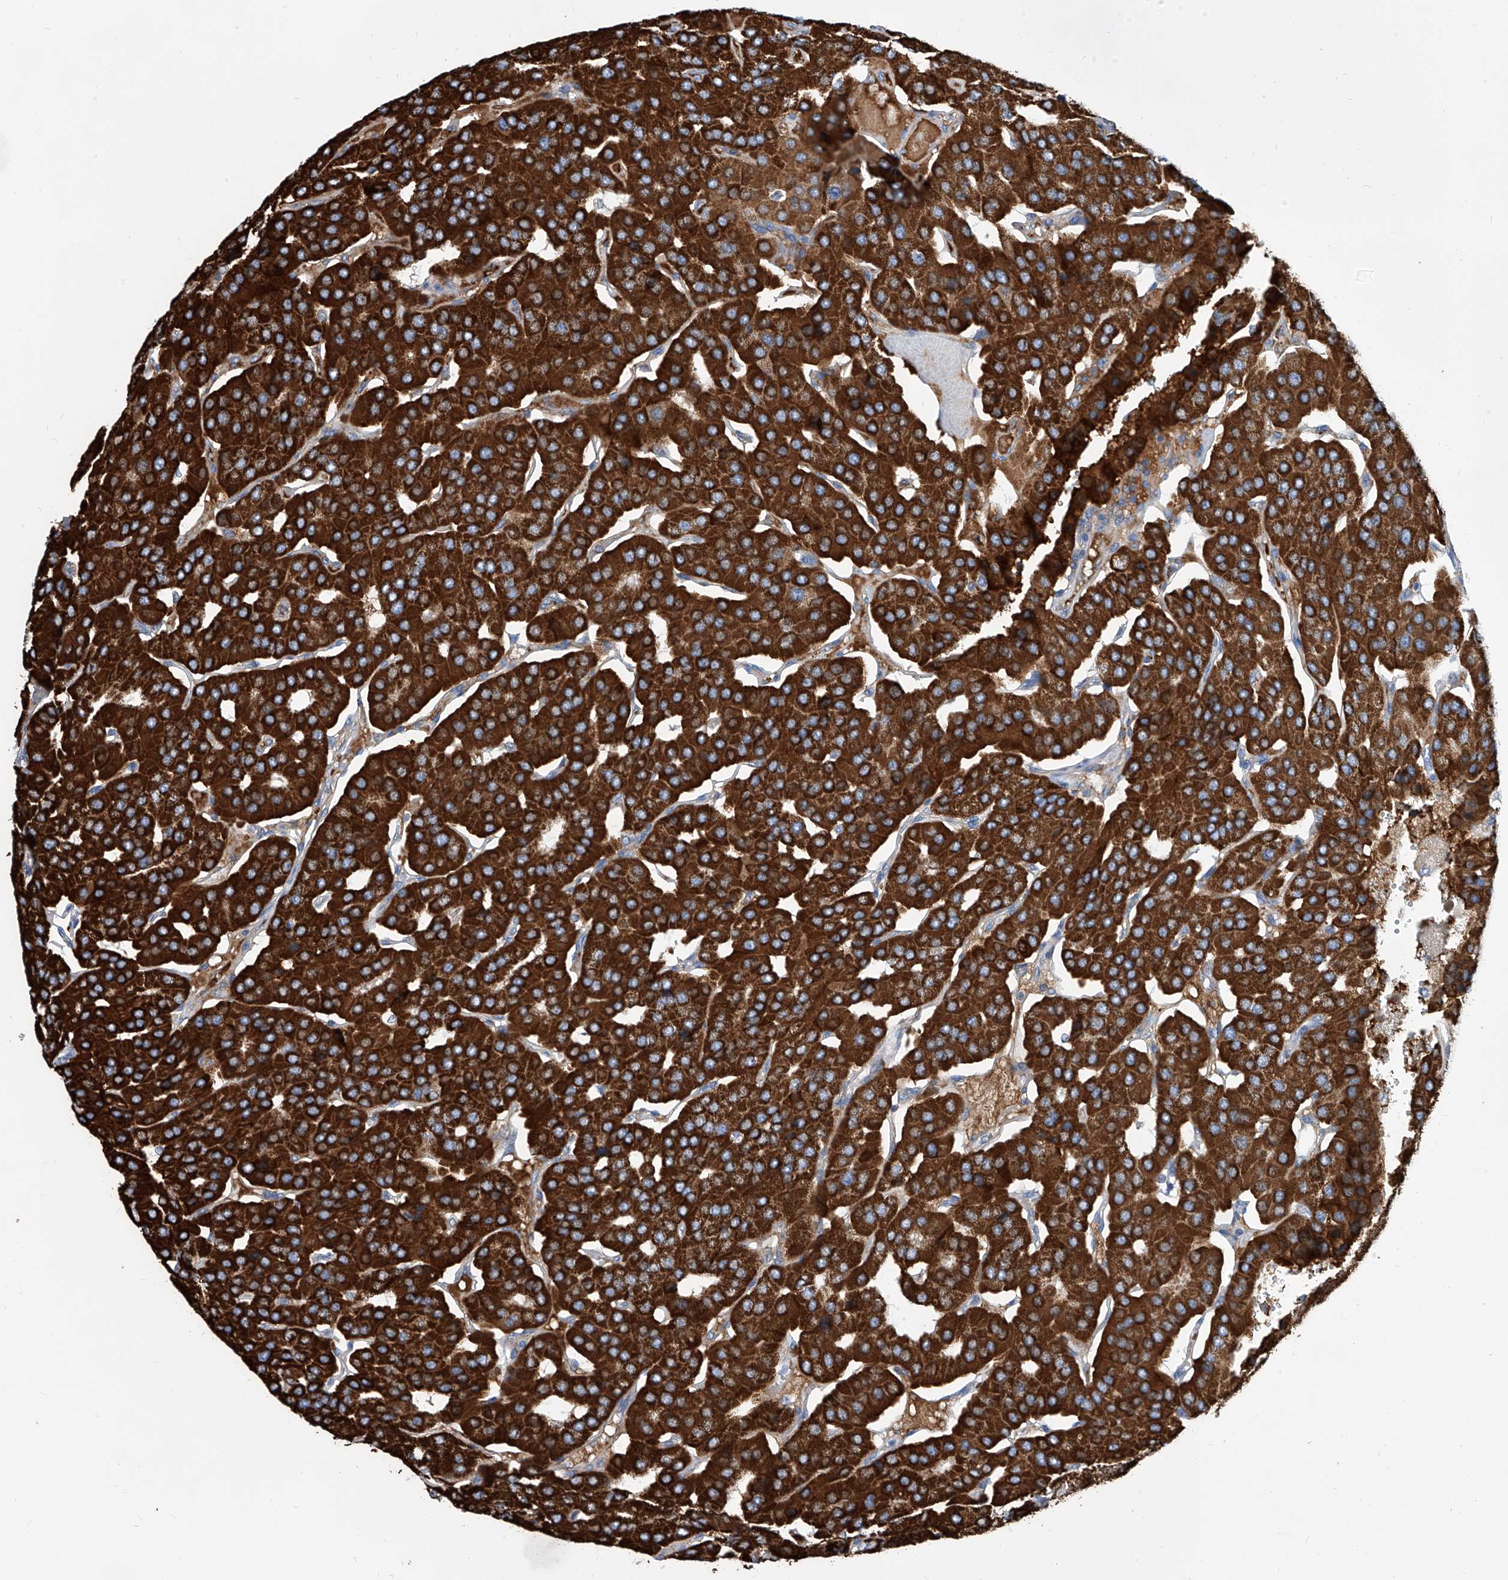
{"staining": {"intensity": "strong", "quantity": ">75%", "location": "cytoplasmic/membranous"}, "tissue": "parathyroid gland", "cell_type": "Glandular cells", "image_type": "normal", "snomed": [{"axis": "morphology", "description": "Normal tissue, NOS"}, {"axis": "morphology", "description": "Adenoma, NOS"}, {"axis": "topography", "description": "Parathyroid gland"}], "caption": "This is a micrograph of IHC staining of normal parathyroid gland, which shows strong expression in the cytoplasmic/membranous of glandular cells.", "gene": "SRBD1", "patient": {"sex": "female", "age": 86}}